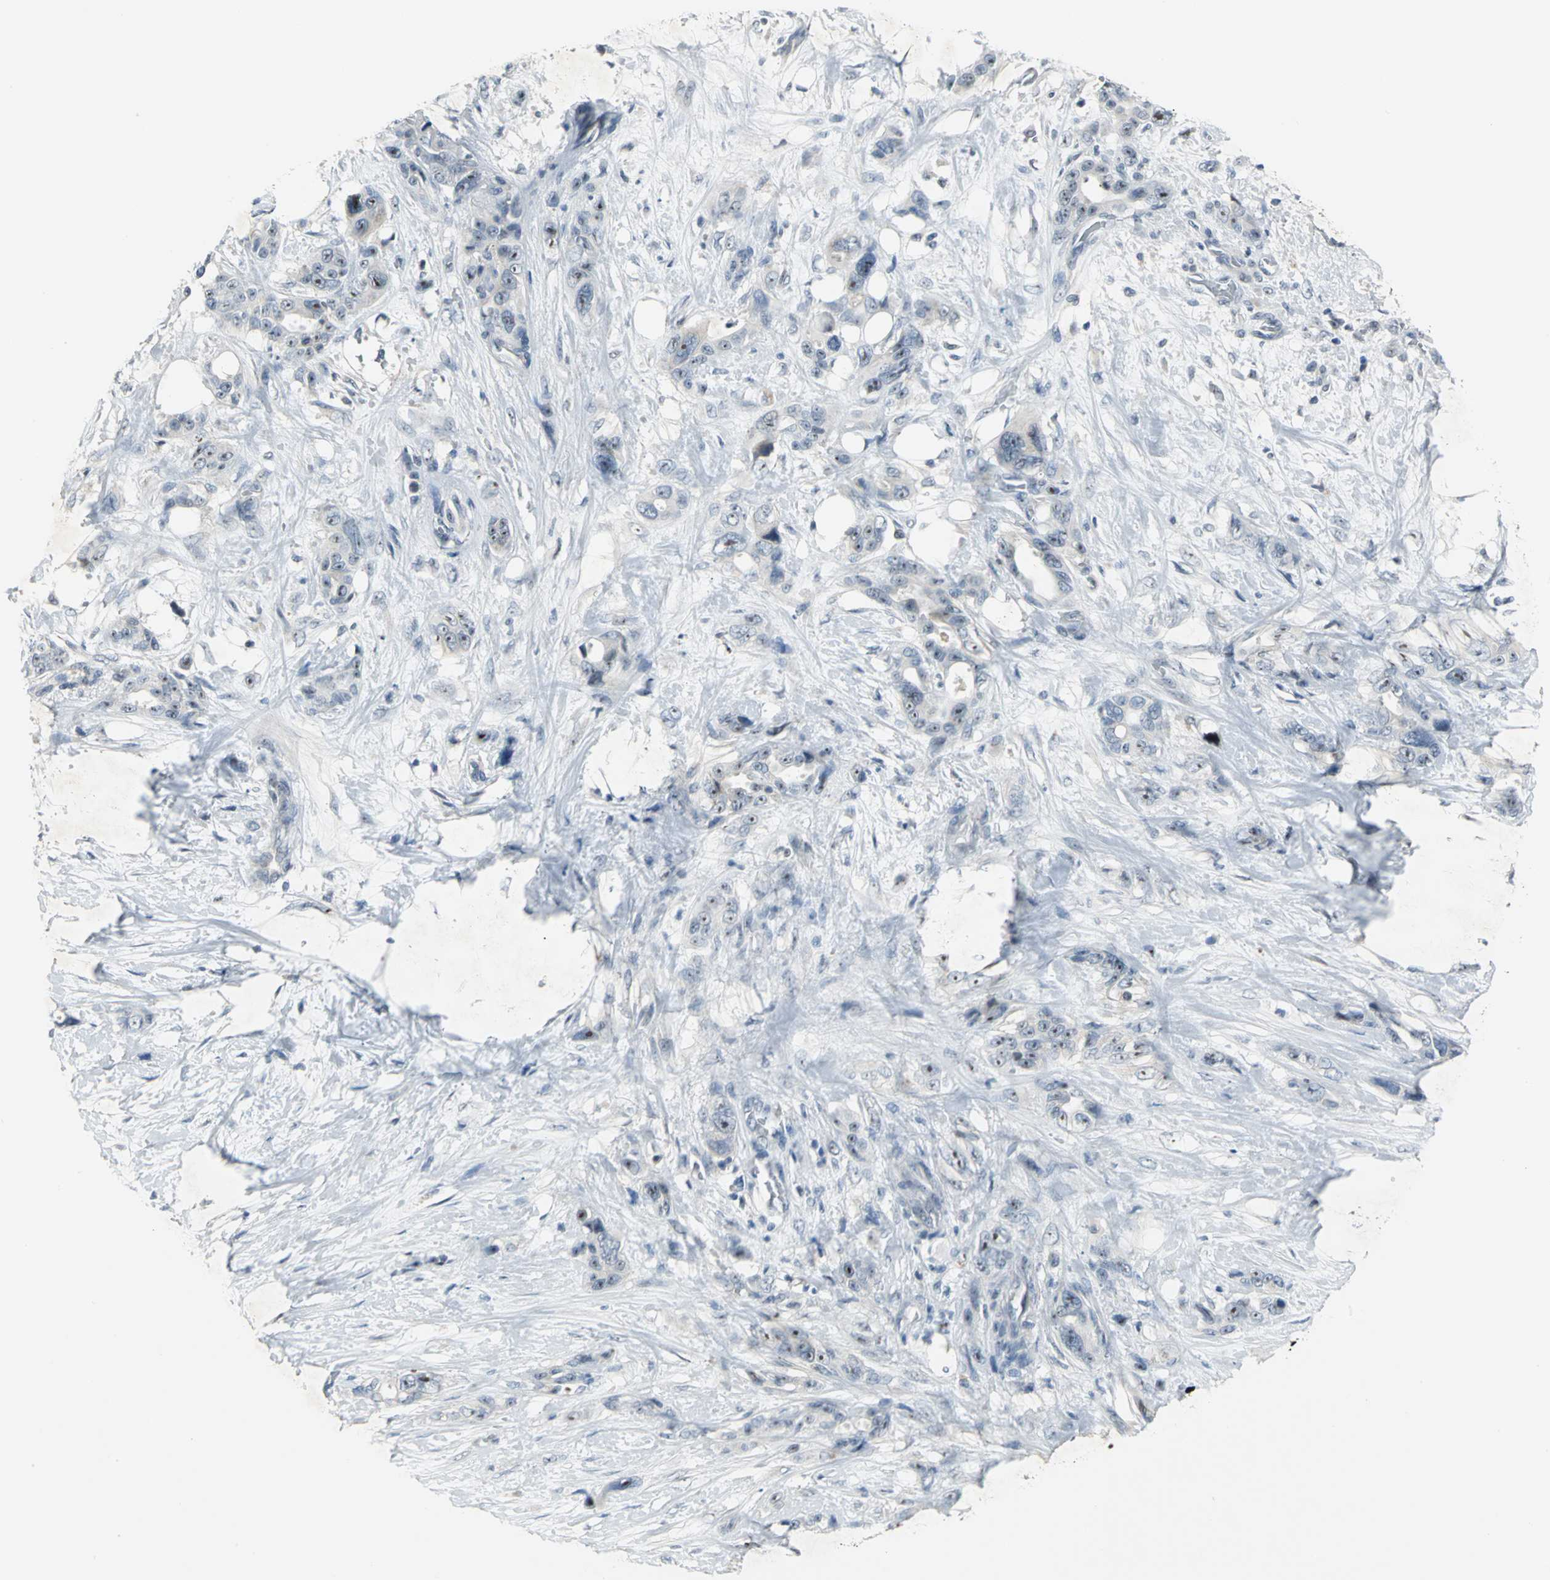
{"staining": {"intensity": "strong", "quantity": ">75%", "location": "nuclear"}, "tissue": "pancreatic cancer", "cell_type": "Tumor cells", "image_type": "cancer", "snomed": [{"axis": "morphology", "description": "Adenocarcinoma, NOS"}, {"axis": "topography", "description": "Pancreas"}], "caption": "Immunohistochemical staining of human adenocarcinoma (pancreatic) demonstrates strong nuclear protein staining in approximately >75% of tumor cells.", "gene": "MYBBP1A", "patient": {"sex": "male", "age": 46}}